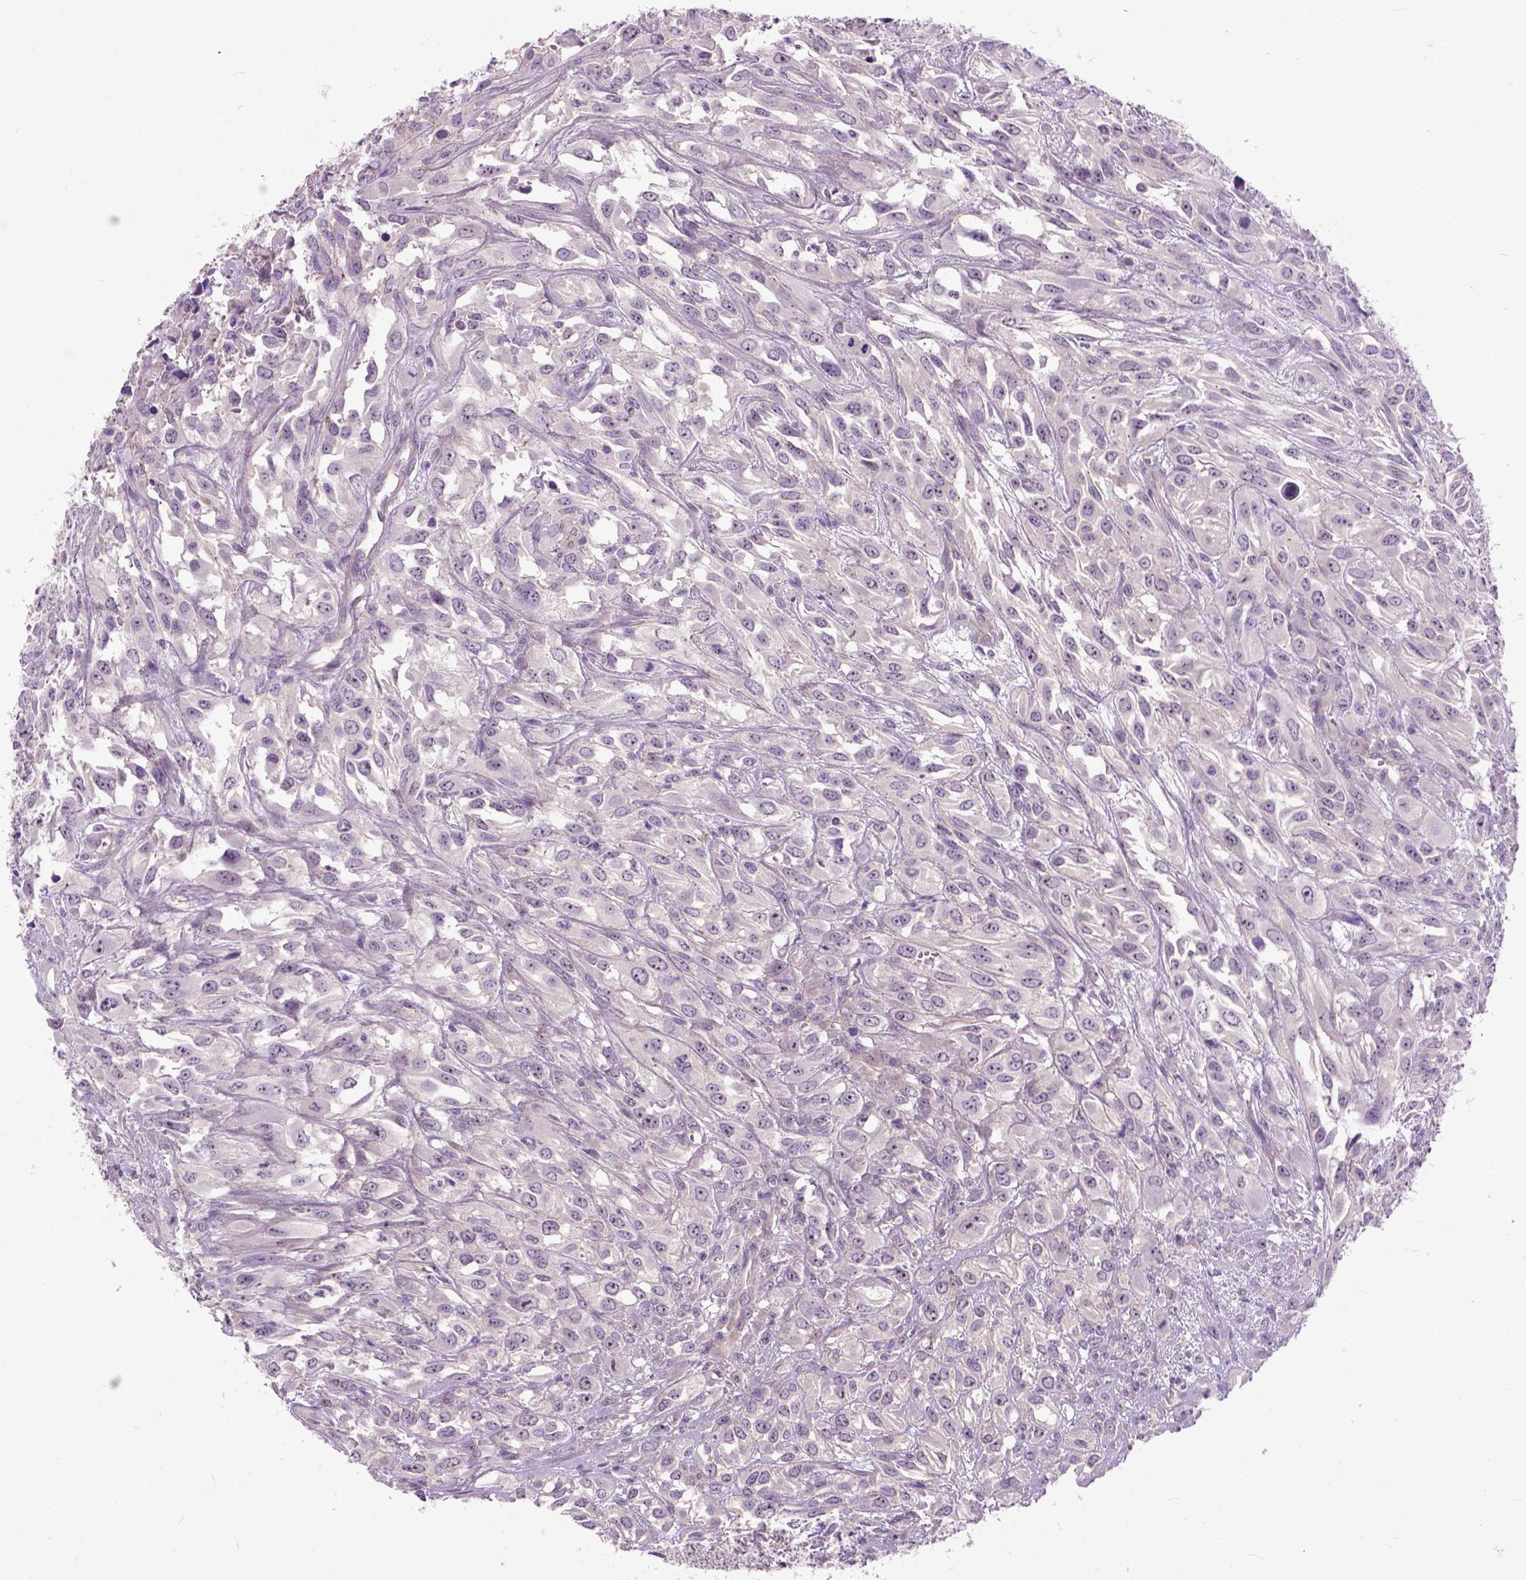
{"staining": {"intensity": "moderate", "quantity": "<25%", "location": "nuclear"}, "tissue": "urothelial cancer", "cell_type": "Tumor cells", "image_type": "cancer", "snomed": [{"axis": "morphology", "description": "Urothelial carcinoma, High grade"}, {"axis": "topography", "description": "Urinary bladder"}], "caption": "A photomicrograph showing moderate nuclear positivity in about <25% of tumor cells in urothelial cancer, as visualized by brown immunohistochemical staining.", "gene": "MAPT", "patient": {"sex": "male", "age": 67}}